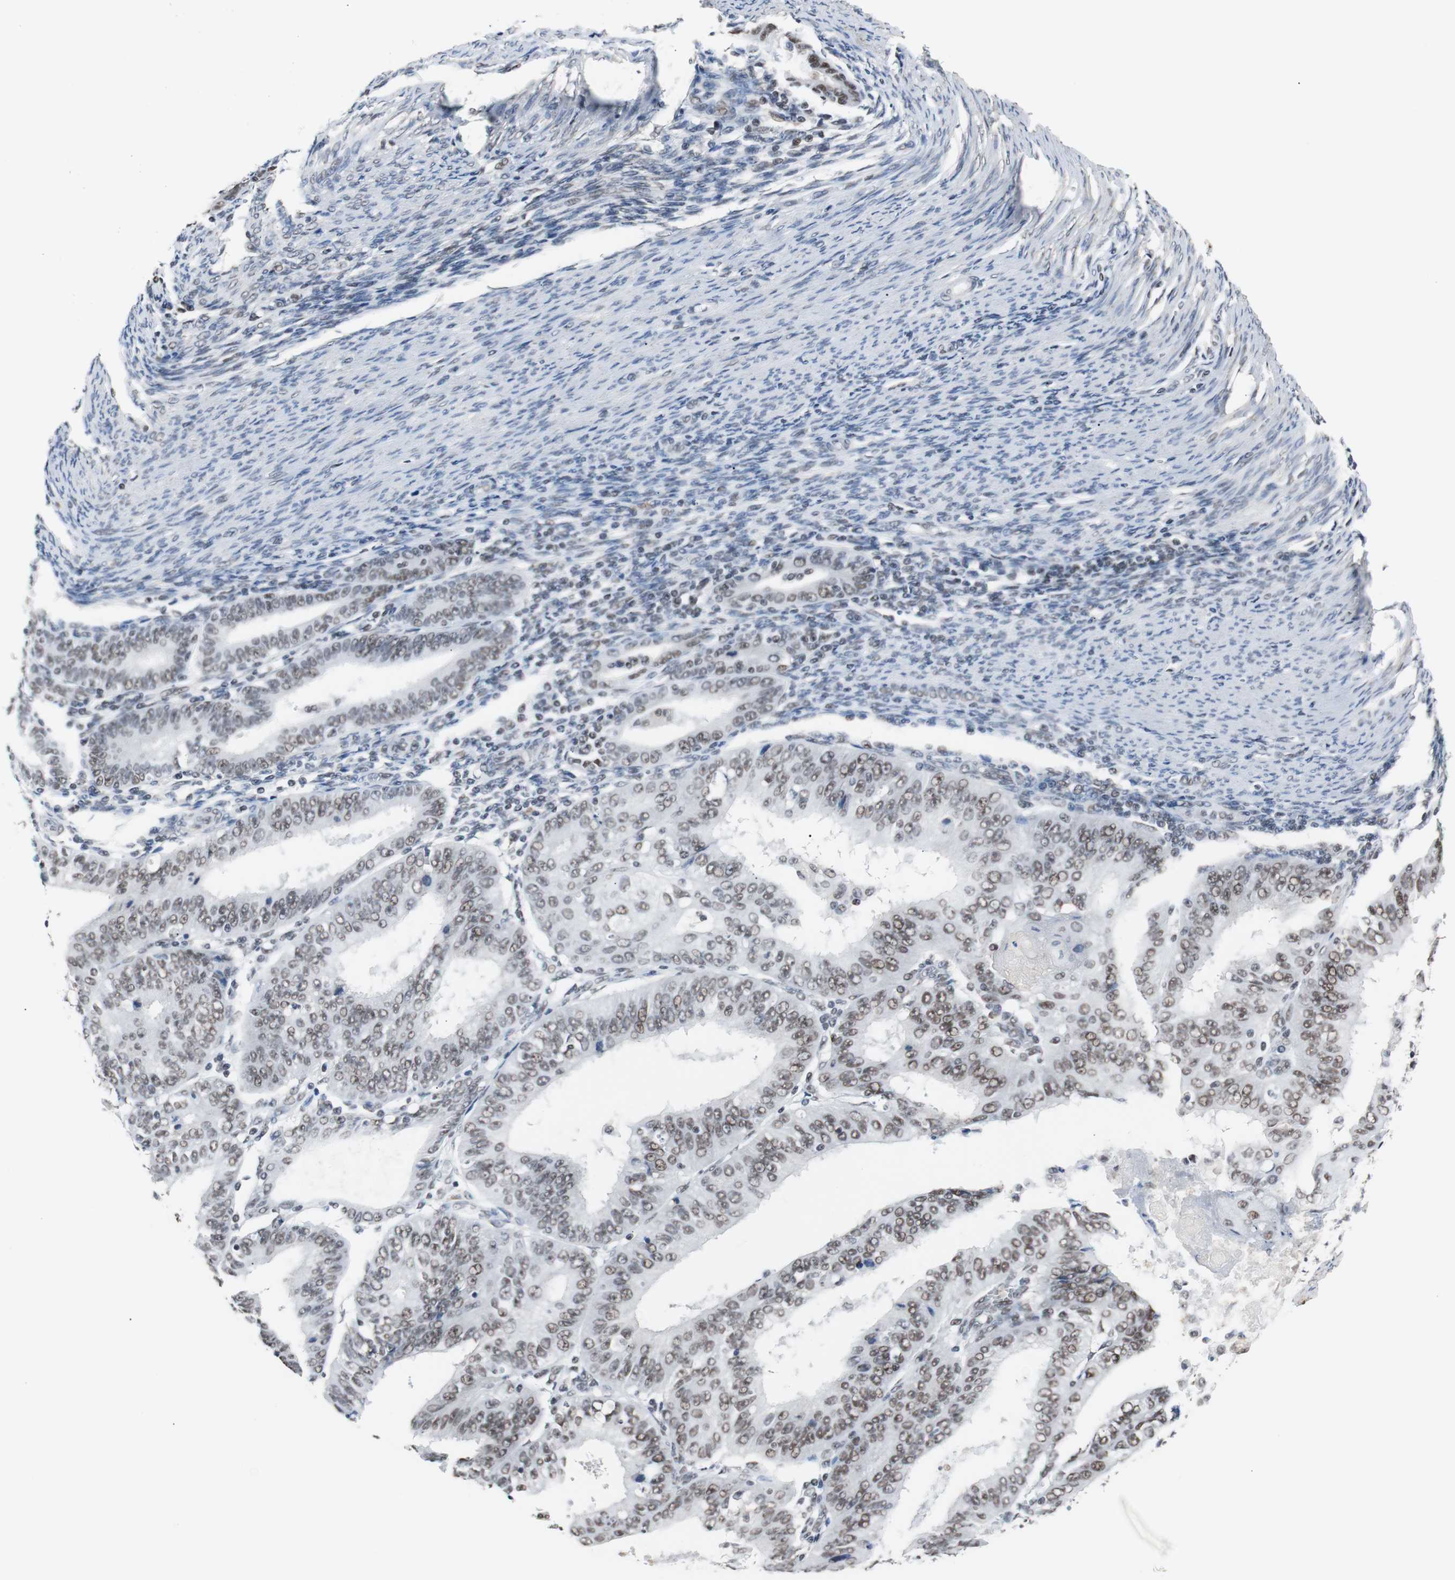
{"staining": {"intensity": "moderate", "quantity": "25%-75%", "location": "nuclear"}, "tissue": "endometrial cancer", "cell_type": "Tumor cells", "image_type": "cancer", "snomed": [{"axis": "morphology", "description": "Adenocarcinoma, NOS"}, {"axis": "topography", "description": "Endometrium"}], "caption": "IHC of human endometrial cancer (adenocarcinoma) shows medium levels of moderate nuclear positivity in approximately 25%-75% of tumor cells.", "gene": "TAF7", "patient": {"sex": "female", "age": 42}}